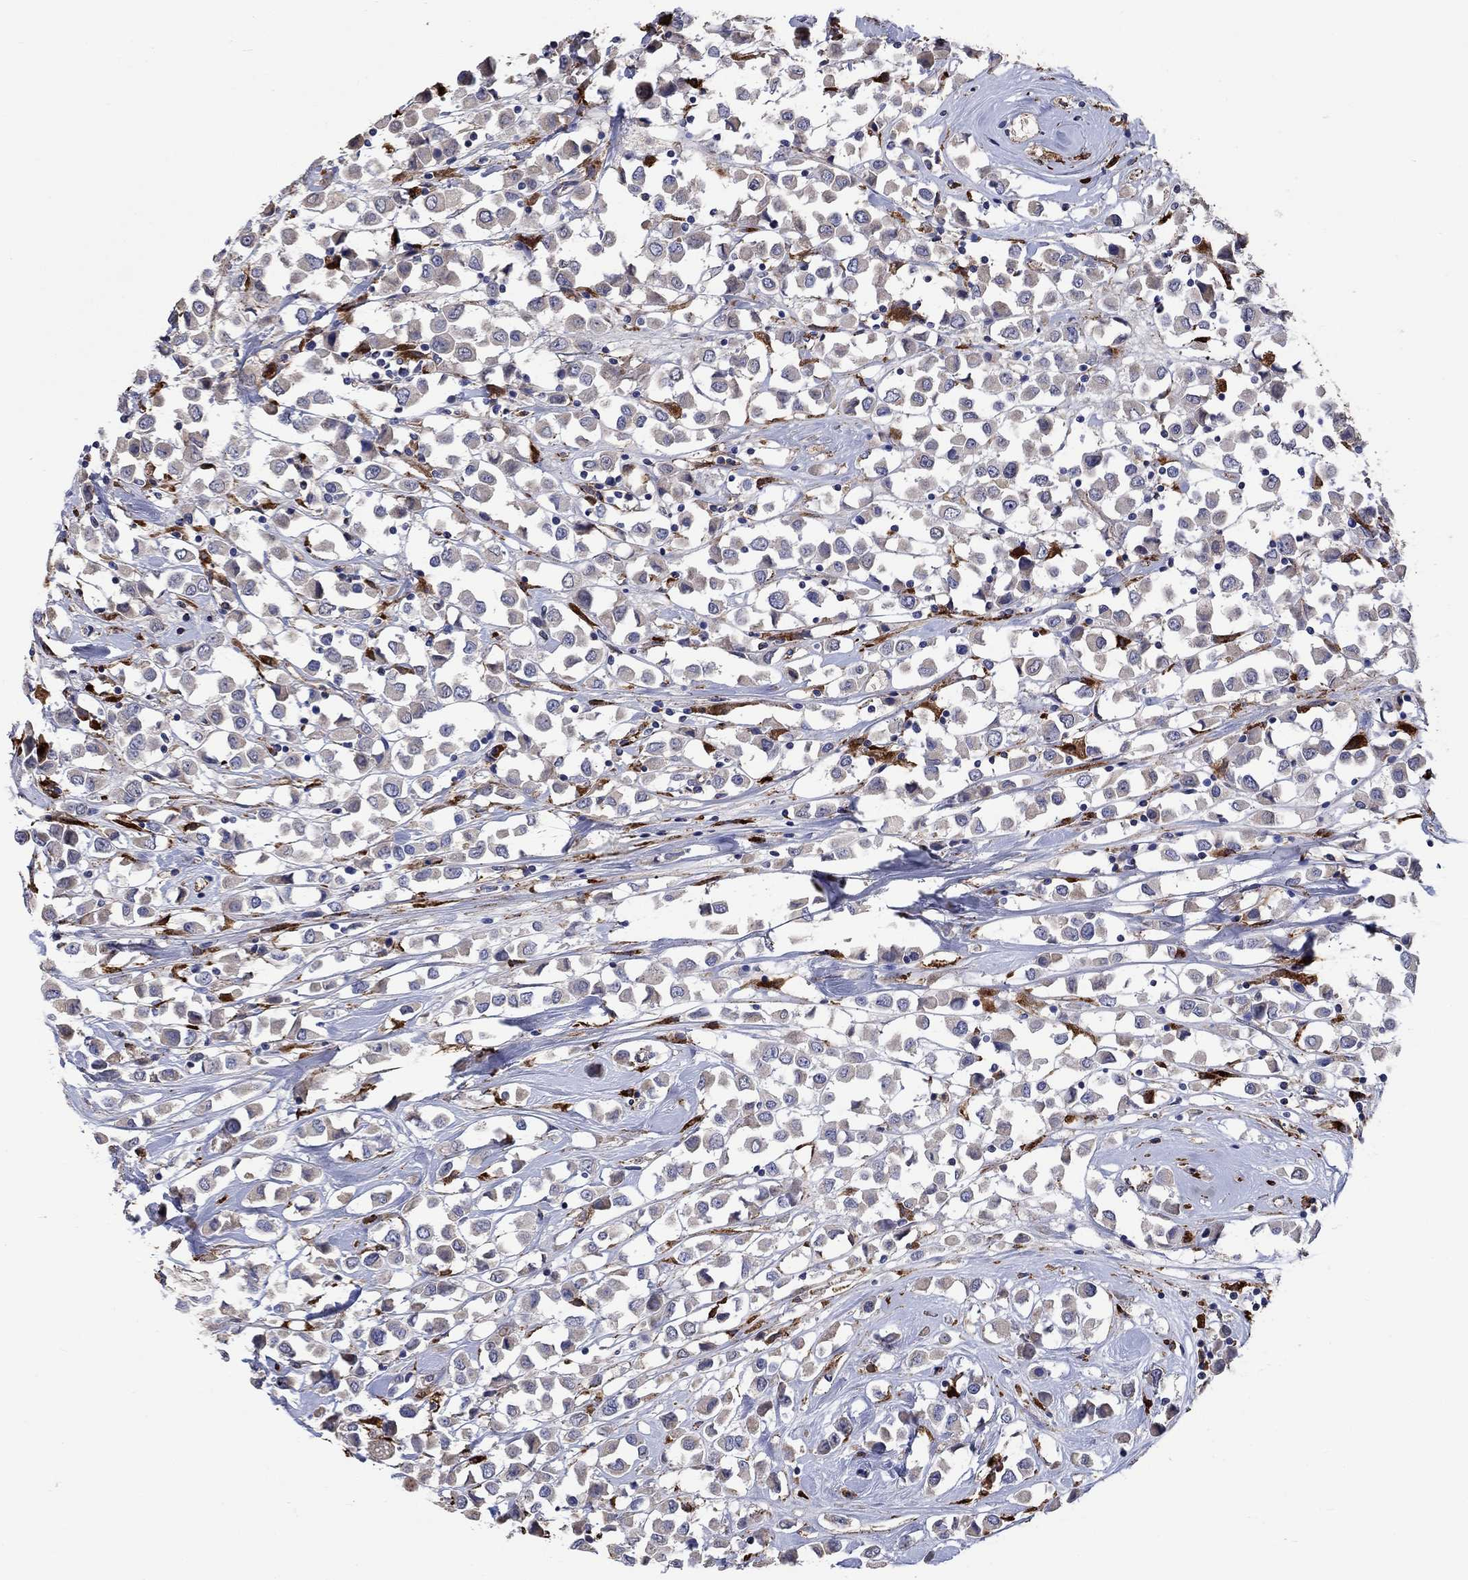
{"staining": {"intensity": "negative", "quantity": "none", "location": "none"}, "tissue": "breast cancer", "cell_type": "Tumor cells", "image_type": "cancer", "snomed": [{"axis": "morphology", "description": "Duct carcinoma"}, {"axis": "topography", "description": "Breast"}], "caption": "This photomicrograph is of breast infiltrating ductal carcinoma stained with immunohistochemistry to label a protein in brown with the nuclei are counter-stained blue. There is no staining in tumor cells. (DAB (3,3'-diaminobenzidine) immunohistochemistry (IHC) with hematoxylin counter stain).", "gene": "CTSB", "patient": {"sex": "female", "age": 61}}